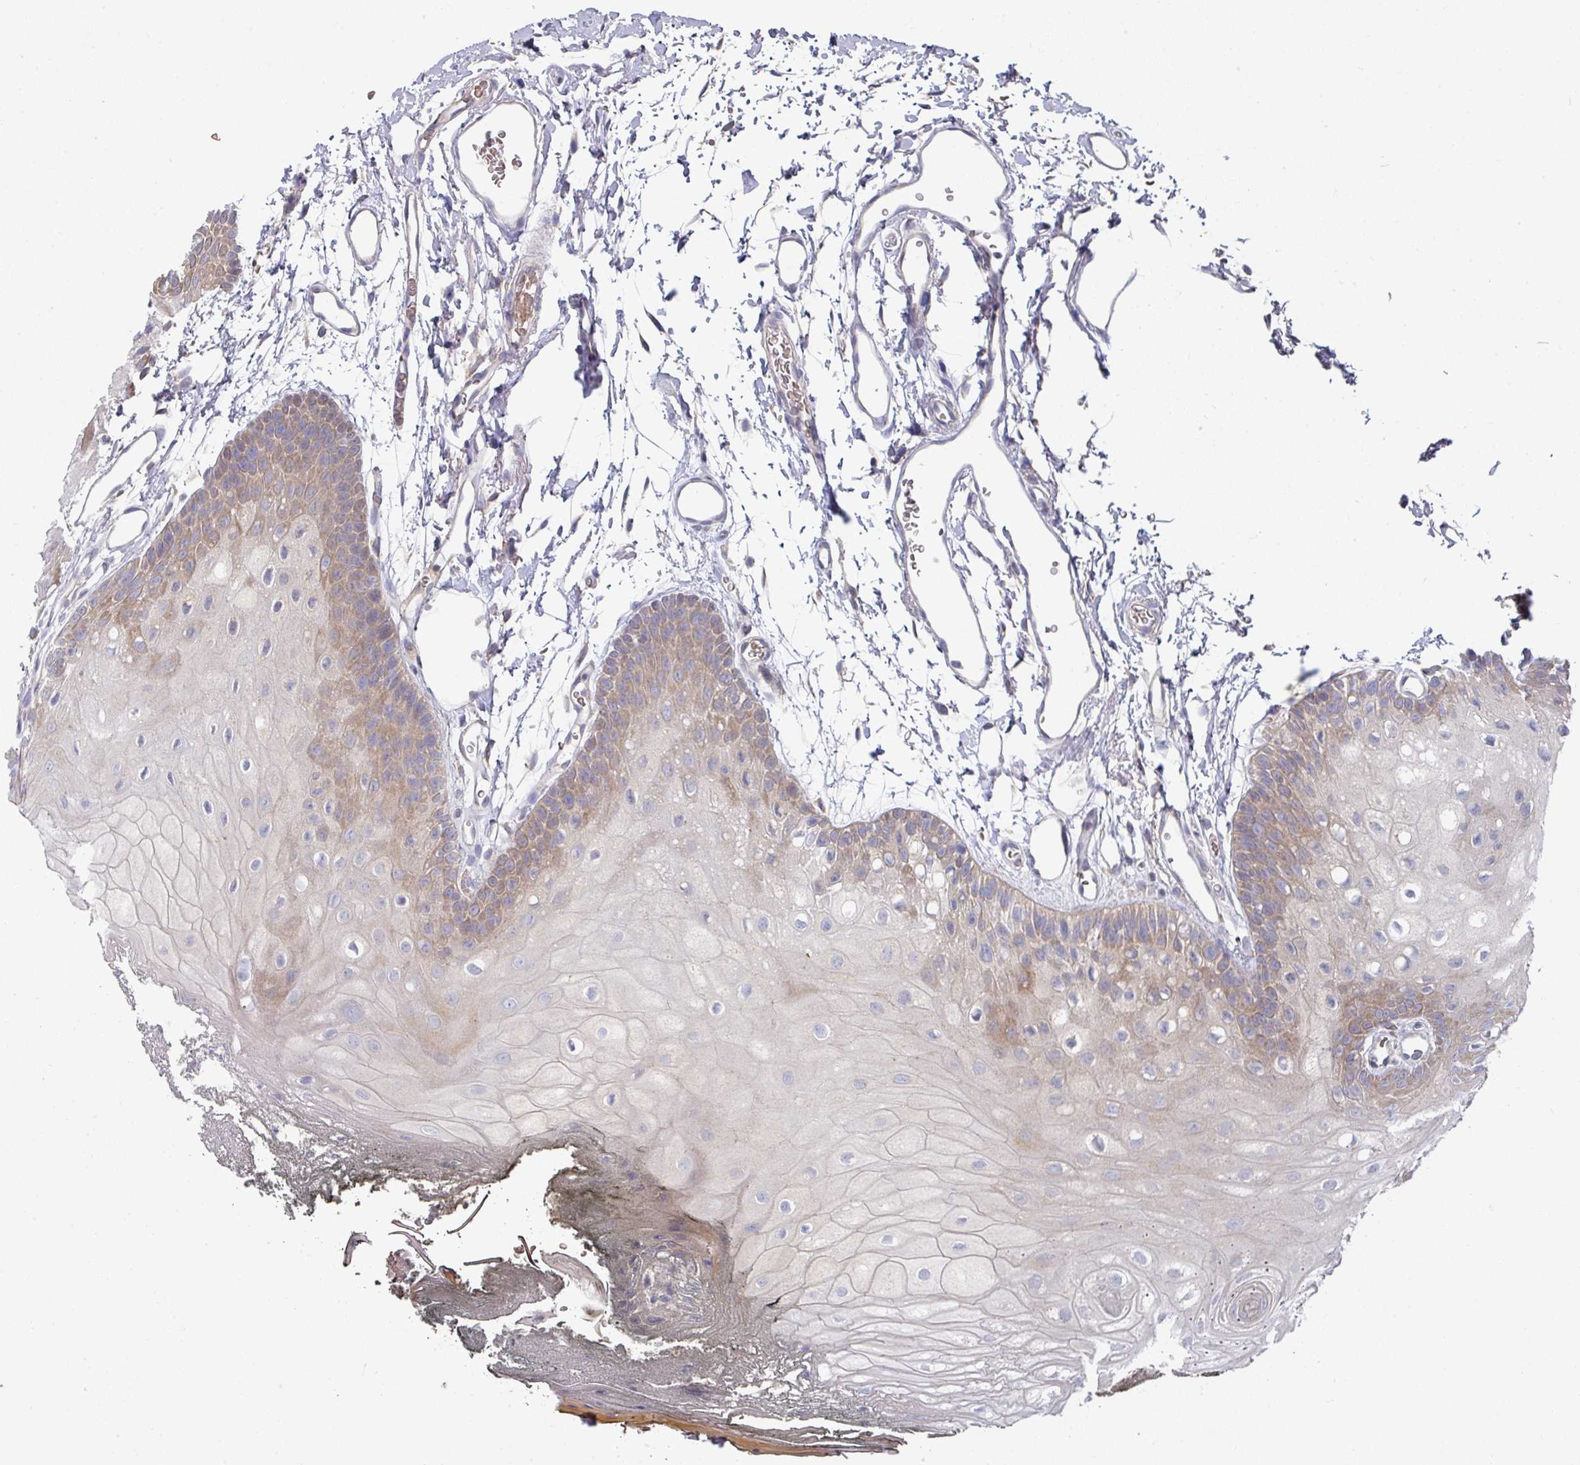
{"staining": {"intensity": "moderate", "quantity": "25%-75%", "location": "cytoplasmic/membranous"}, "tissue": "oral mucosa", "cell_type": "Squamous epithelial cells", "image_type": "normal", "snomed": [{"axis": "morphology", "description": "Normal tissue, NOS"}, {"axis": "morphology", "description": "Squamous cell carcinoma, NOS"}, {"axis": "topography", "description": "Oral tissue"}, {"axis": "topography", "description": "Head-Neck"}], "caption": "Protein staining exhibits moderate cytoplasmic/membranous expression in about 25%-75% of squamous epithelial cells in benign oral mucosa. The protein is shown in brown color, while the nuclei are stained blue.", "gene": "PYROXD2", "patient": {"sex": "female", "age": 81}}